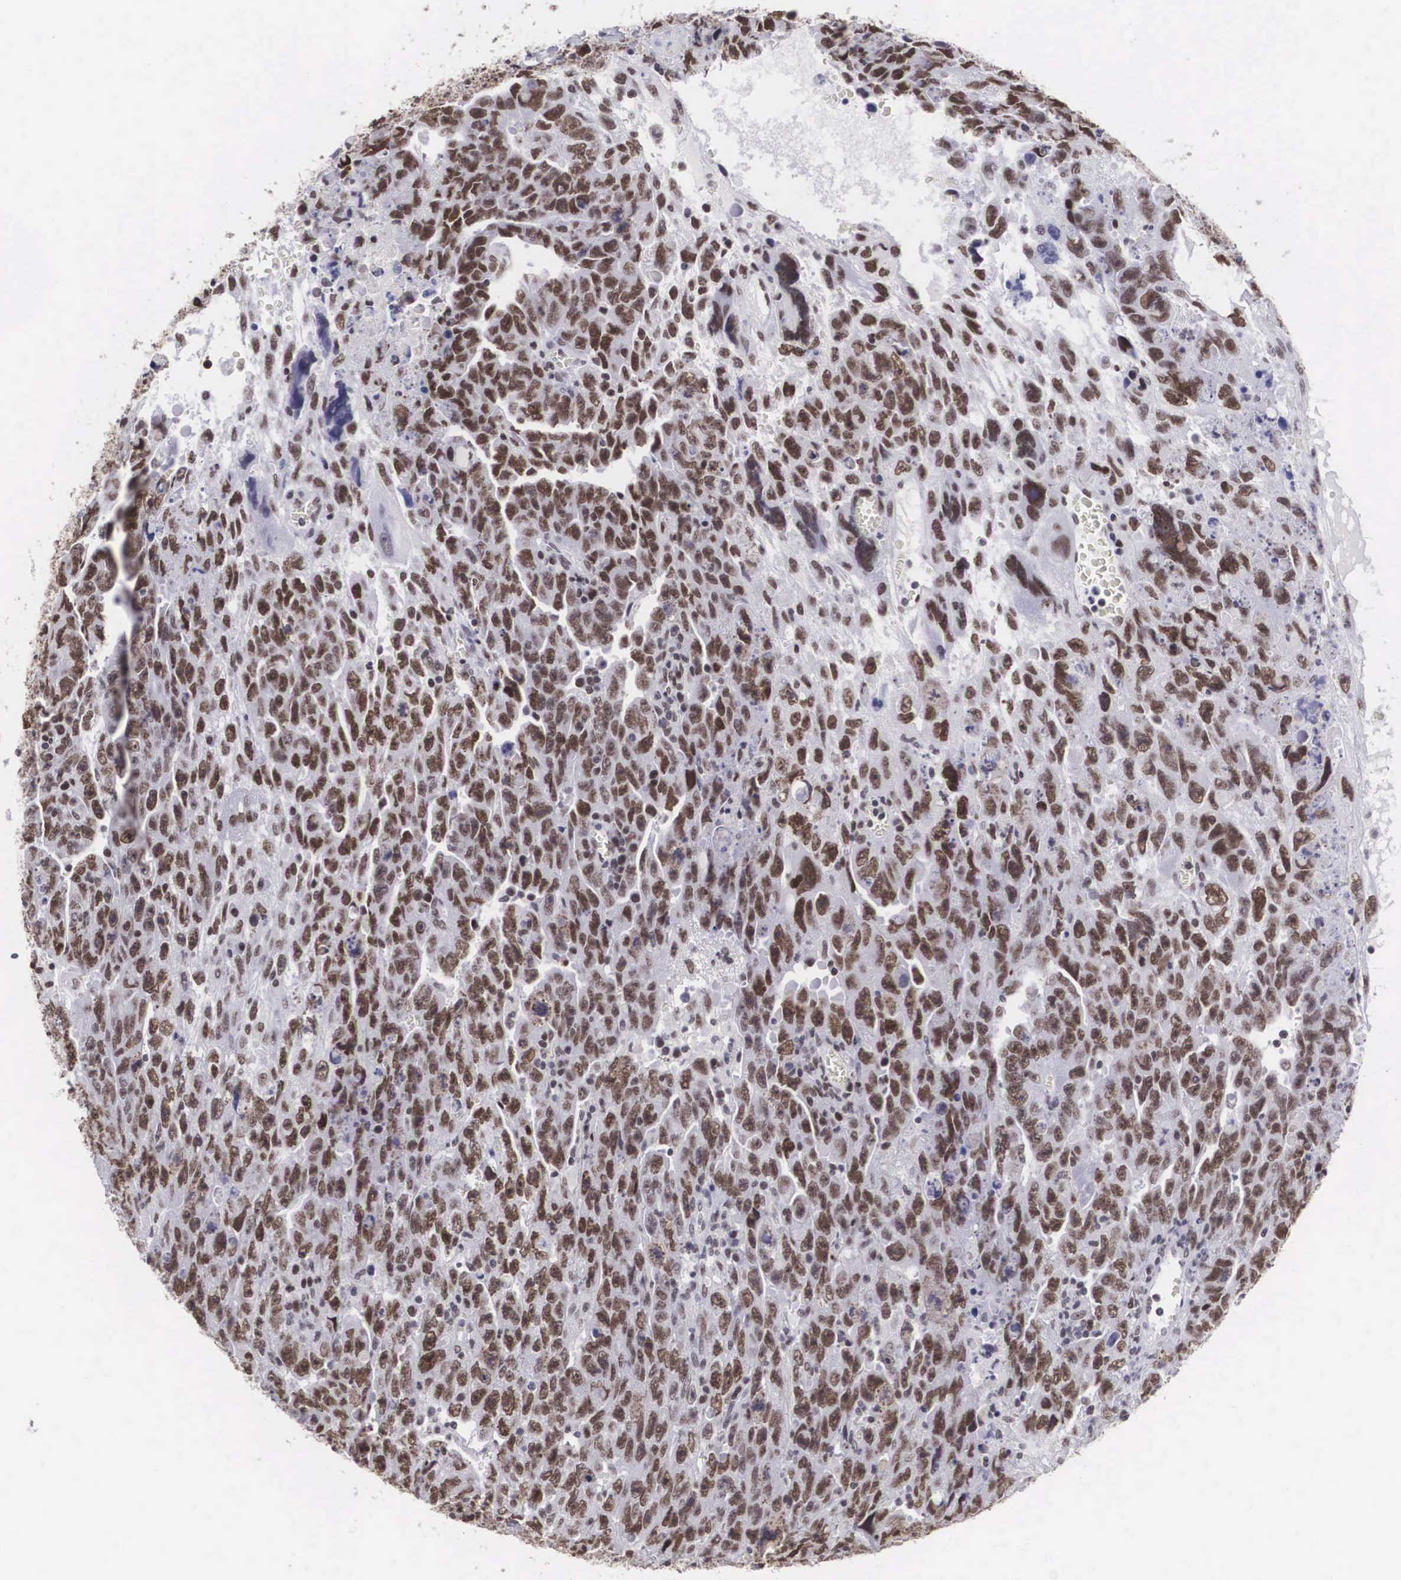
{"staining": {"intensity": "moderate", "quantity": ">75%", "location": "nuclear"}, "tissue": "testis cancer", "cell_type": "Tumor cells", "image_type": "cancer", "snomed": [{"axis": "morphology", "description": "Carcinoma, Embryonal, NOS"}, {"axis": "topography", "description": "Testis"}], "caption": "Embryonal carcinoma (testis) stained with a protein marker shows moderate staining in tumor cells.", "gene": "CSTF2", "patient": {"sex": "male", "age": 28}}